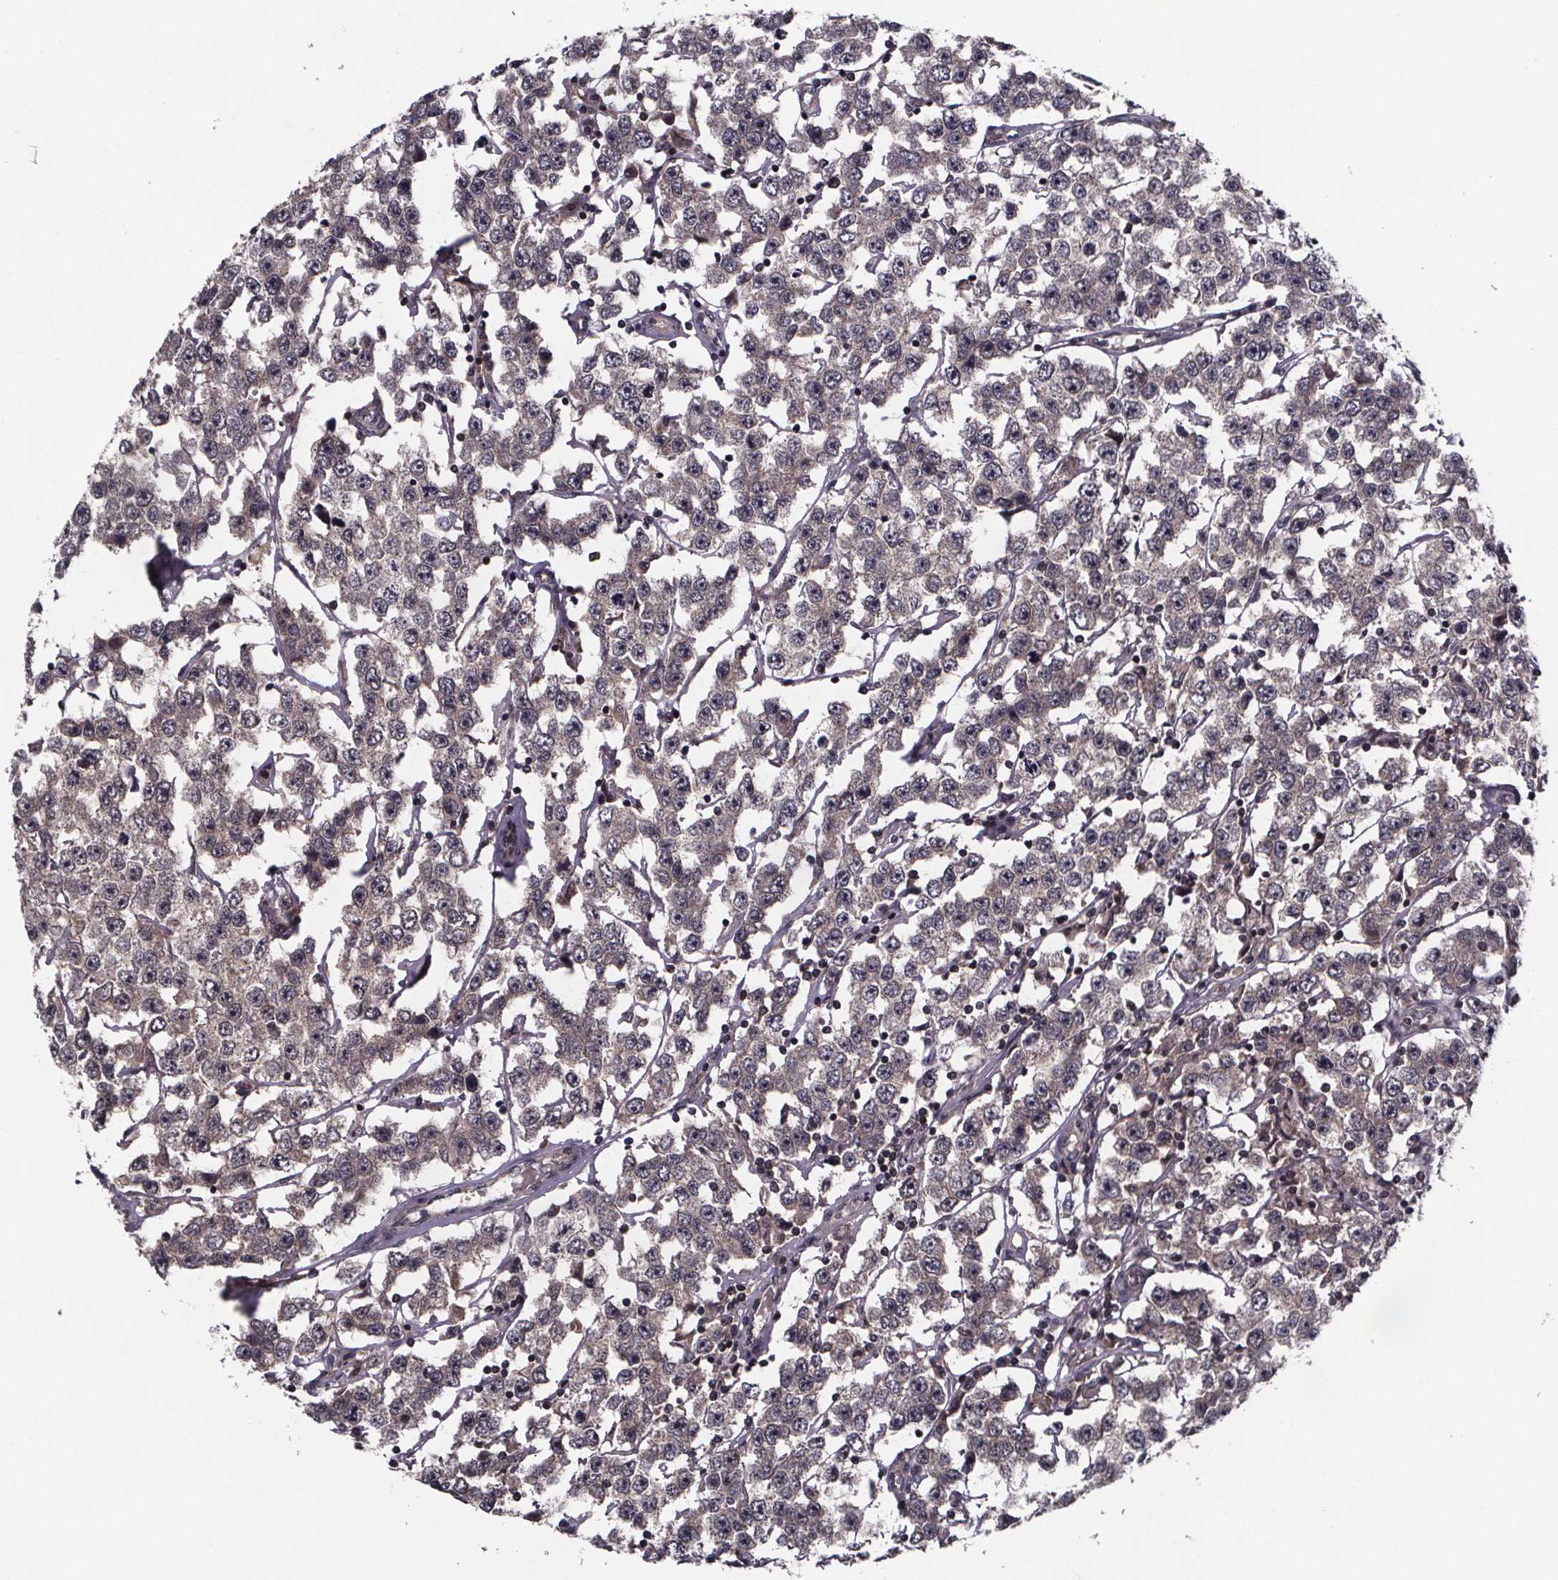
{"staining": {"intensity": "weak", "quantity": ">75%", "location": "cytoplasmic/membranous"}, "tissue": "testis cancer", "cell_type": "Tumor cells", "image_type": "cancer", "snomed": [{"axis": "morphology", "description": "Seminoma, NOS"}, {"axis": "topography", "description": "Testis"}], "caption": "A brown stain labels weak cytoplasmic/membranous positivity of a protein in testis seminoma tumor cells.", "gene": "FN3KRP", "patient": {"sex": "male", "age": 52}}